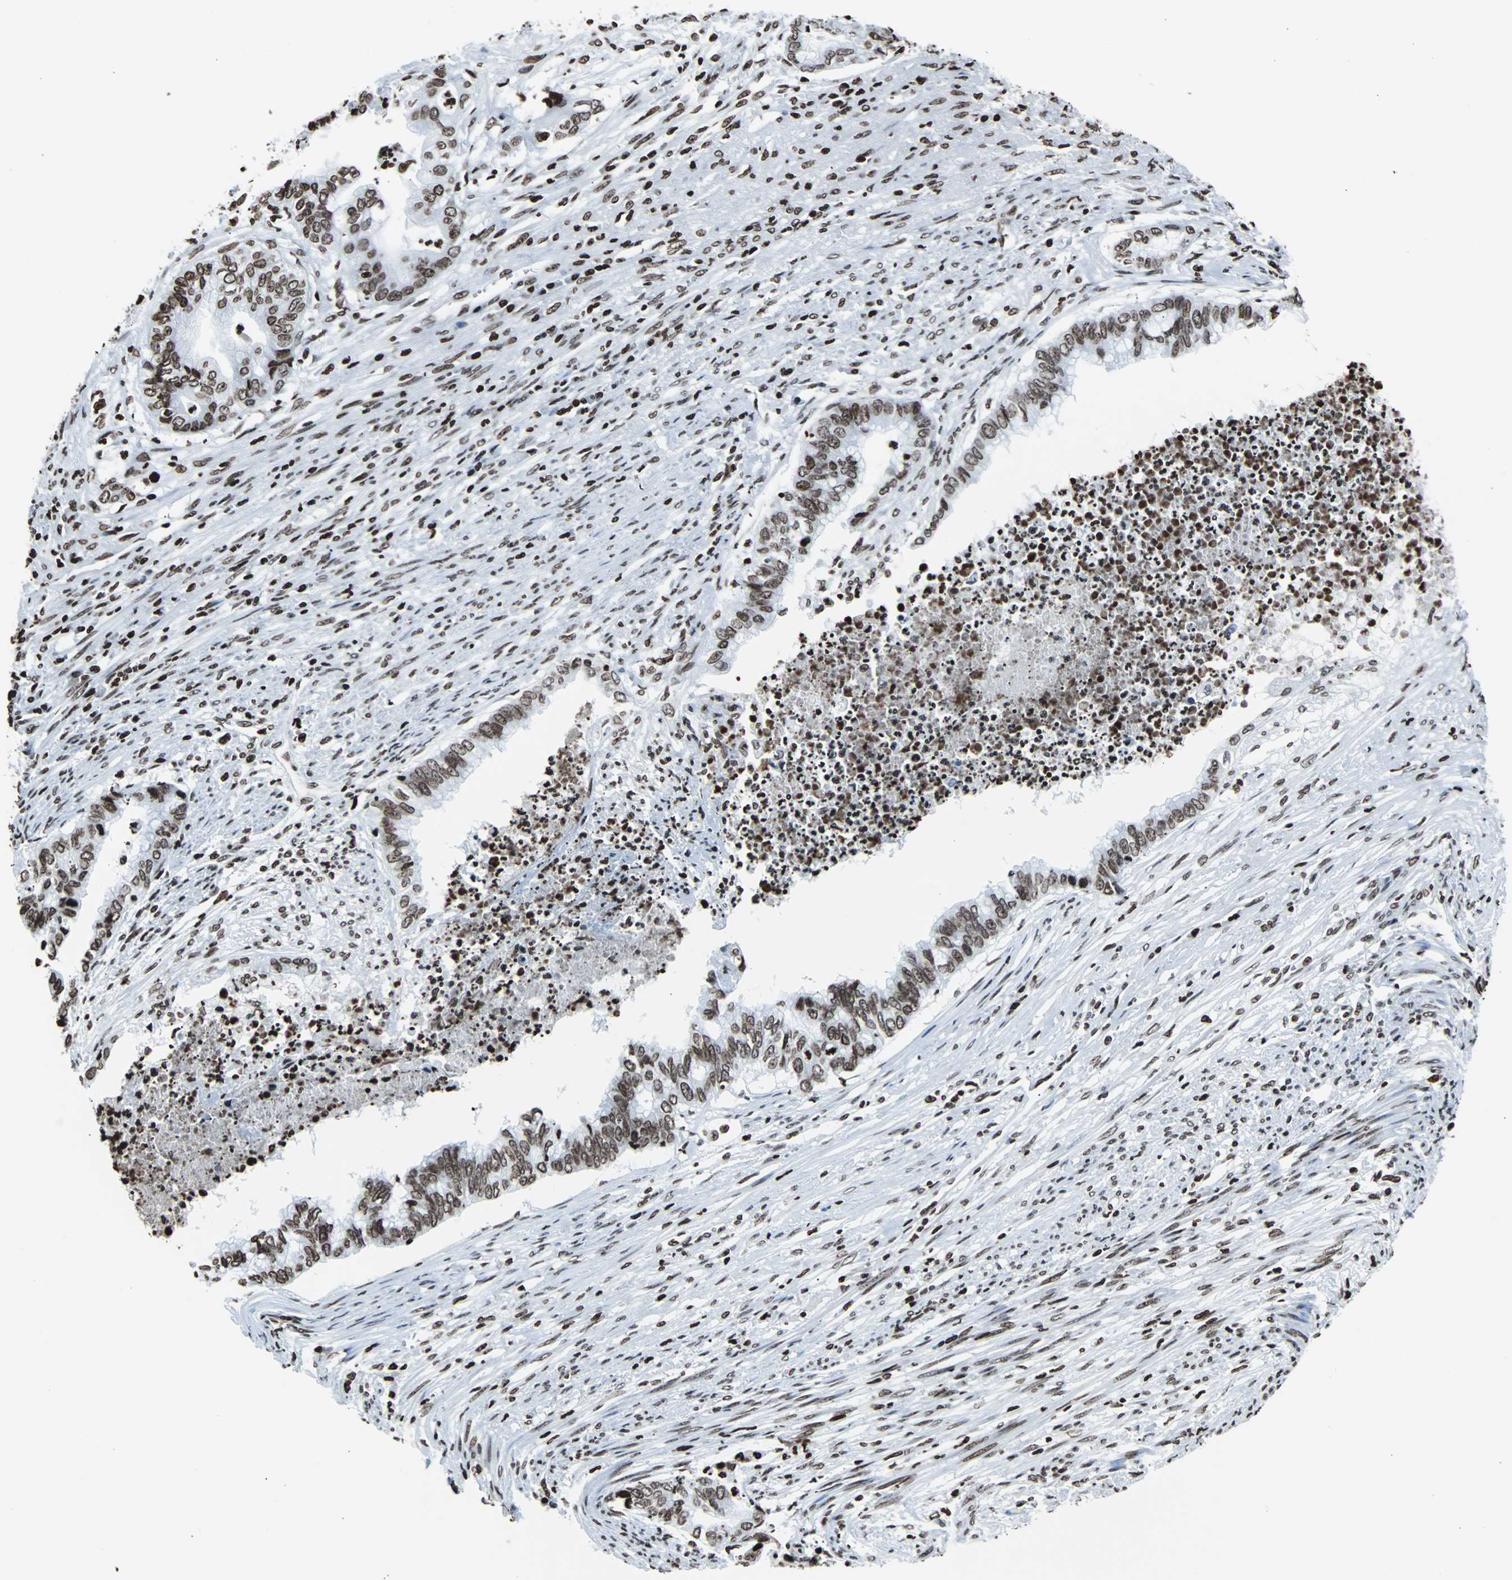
{"staining": {"intensity": "strong", "quantity": ">75%", "location": "nuclear"}, "tissue": "endometrial cancer", "cell_type": "Tumor cells", "image_type": "cancer", "snomed": [{"axis": "morphology", "description": "Adenocarcinoma, NOS"}, {"axis": "topography", "description": "Endometrium"}], "caption": "Human endometrial cancer (adenocarcinoma) stained for a protein (brown) displays strong nuclear positive expression in approximately >75% of tumor cells.", "gene": "H2BC18", "patient": {"sex": "female", "age": 79}}